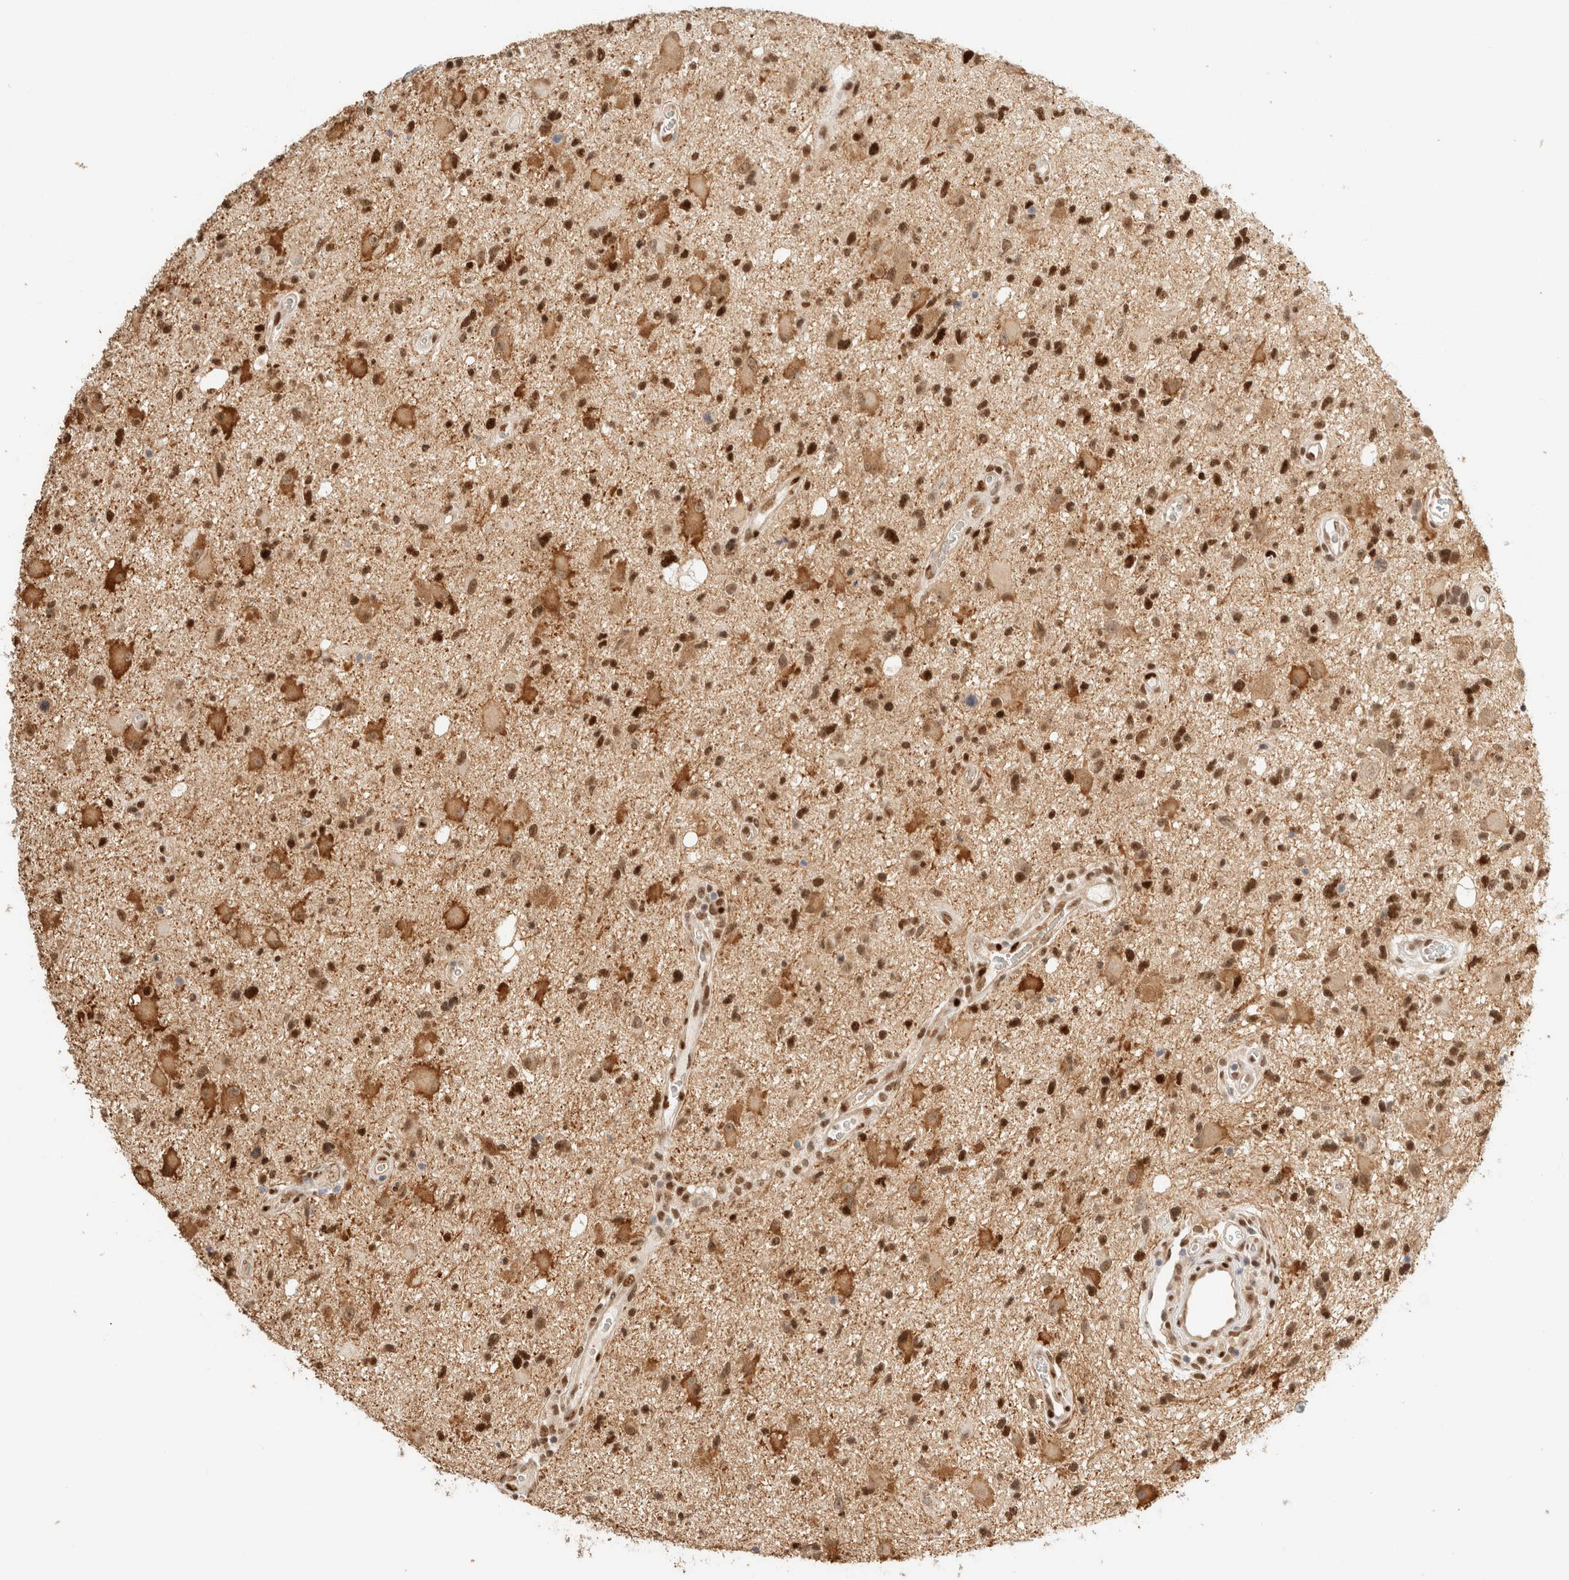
{"staining": {"intensity": "strong", "quantity": ">75%", "location": "cytoplasmic/membranous,nuclear"}, "tissue": "glioma", "cell_type": "Tumor cells", "image_type": "cancer", "snomed": [{"axis": "morphology", "description": "Glioma, malignant, High grade"}, {"axis": "topography", "description": "Brain"}], "caption": "A histopathology image showing strong cytoplasmic/membranous and nuclear positivity in about >75% of tumor cells in glioma, as visualized by brown immunohistochemical staining.", "gene": "ZNF768", "patient": {"sex": "male", "age": 33}}